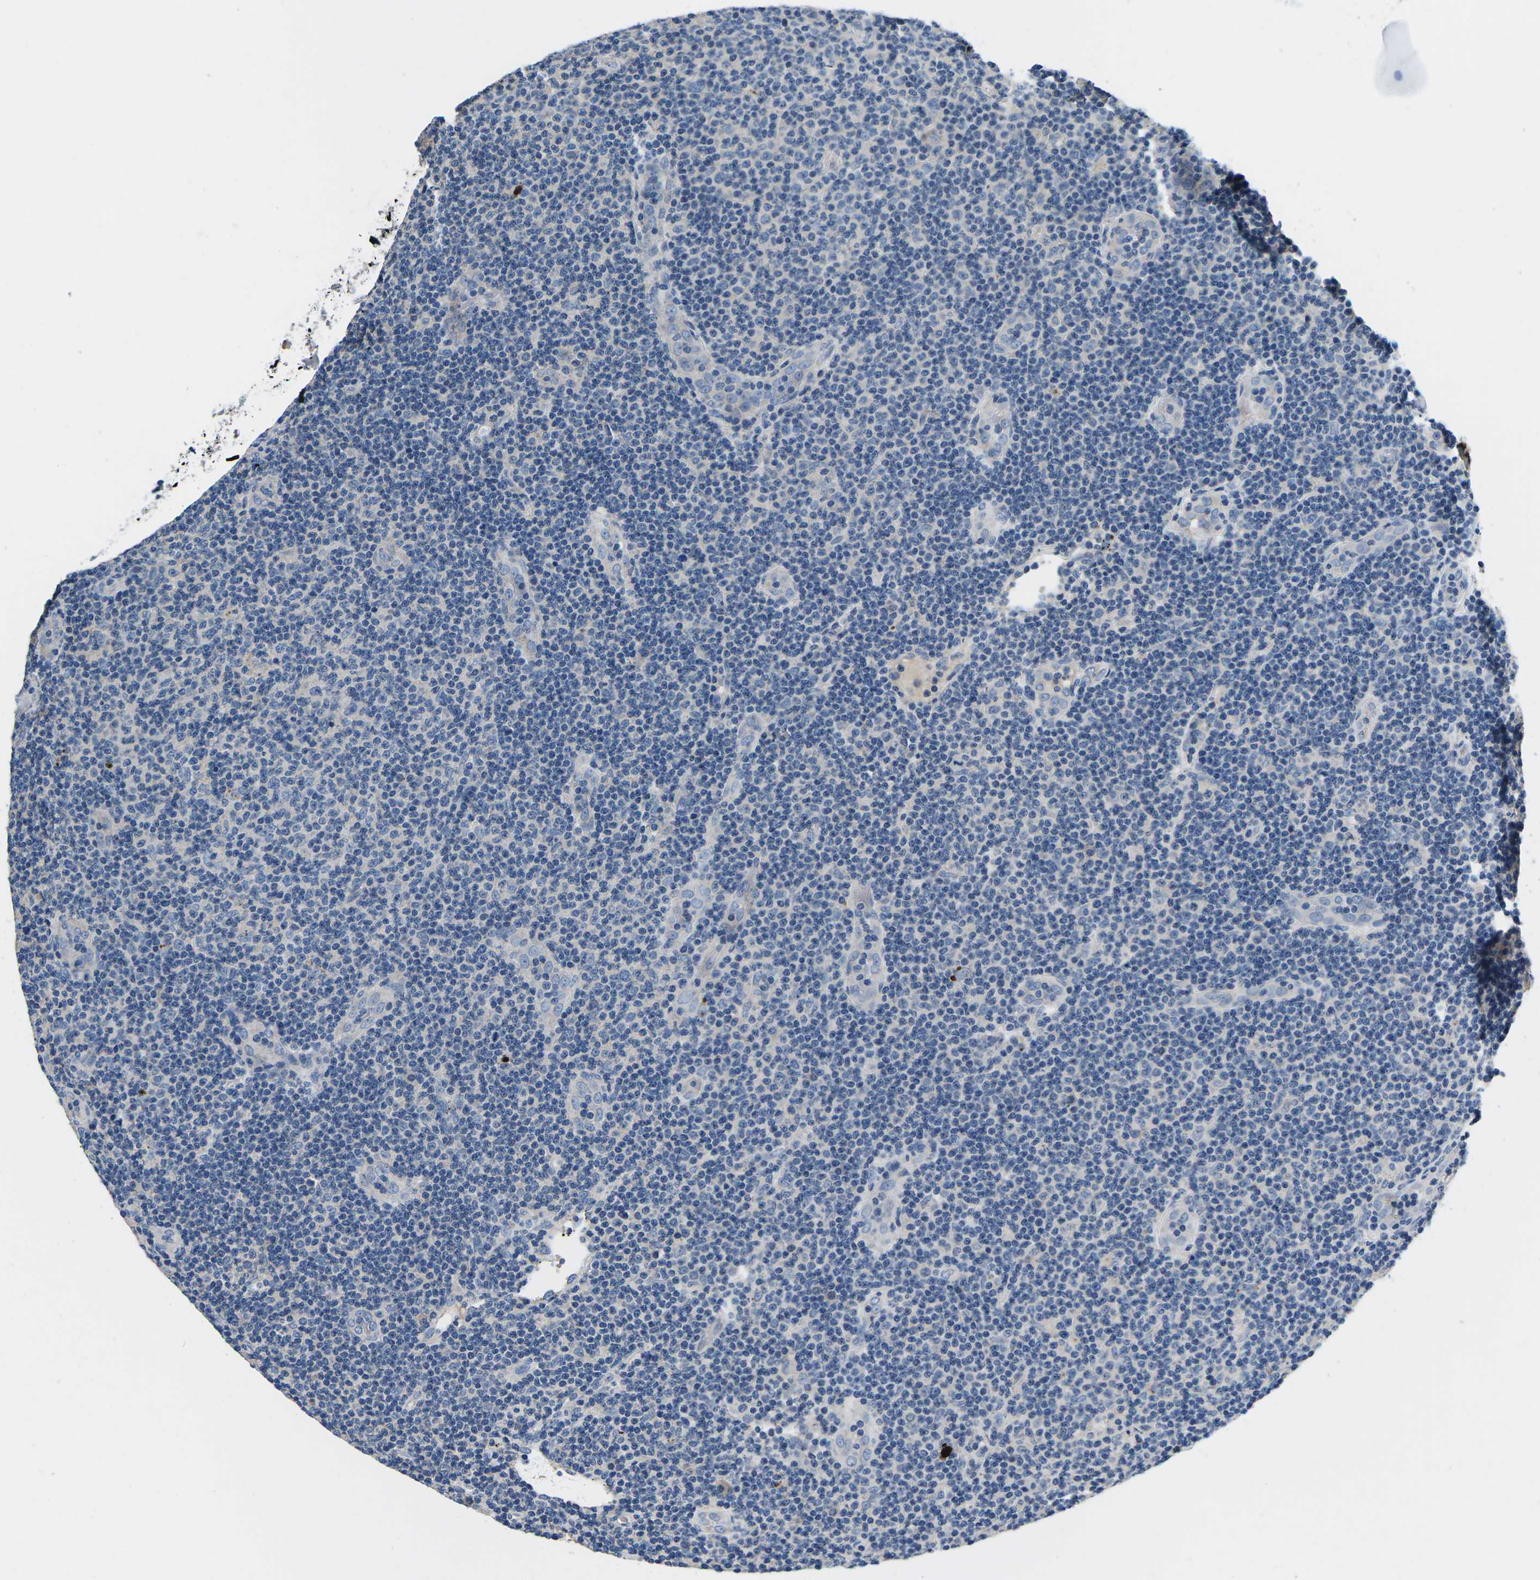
{"staining": {"intensity": "negative", "quantity": "none", "location": "none"}, "tissue": "lymphoma", "cell_type": "Tumor cells", "image_type": "cancer", "snomed": [{"axis": "morphology", "description": "Malignant lymphoma, non-Hodgkin's type, Low grade"}, {"axis": "topography", "description": "Lymph node"}], "caption": "This photomicrograph is of malignant lymphoma, non-Hodgkin's type (low-grade) stained with IHC to label a protein in brown with the nuclei are counter-stained blue. There is no staining in tumor cells. Brightfield microscopy of immunohistochemistry (IHC) stained with DAB (3,3'-diaminobenzidine) (brown) and hematoxylin (blue), captured at high magnification.", "gene": "PDCD6IP", "patient": {"sex": "male", "age": 83}}